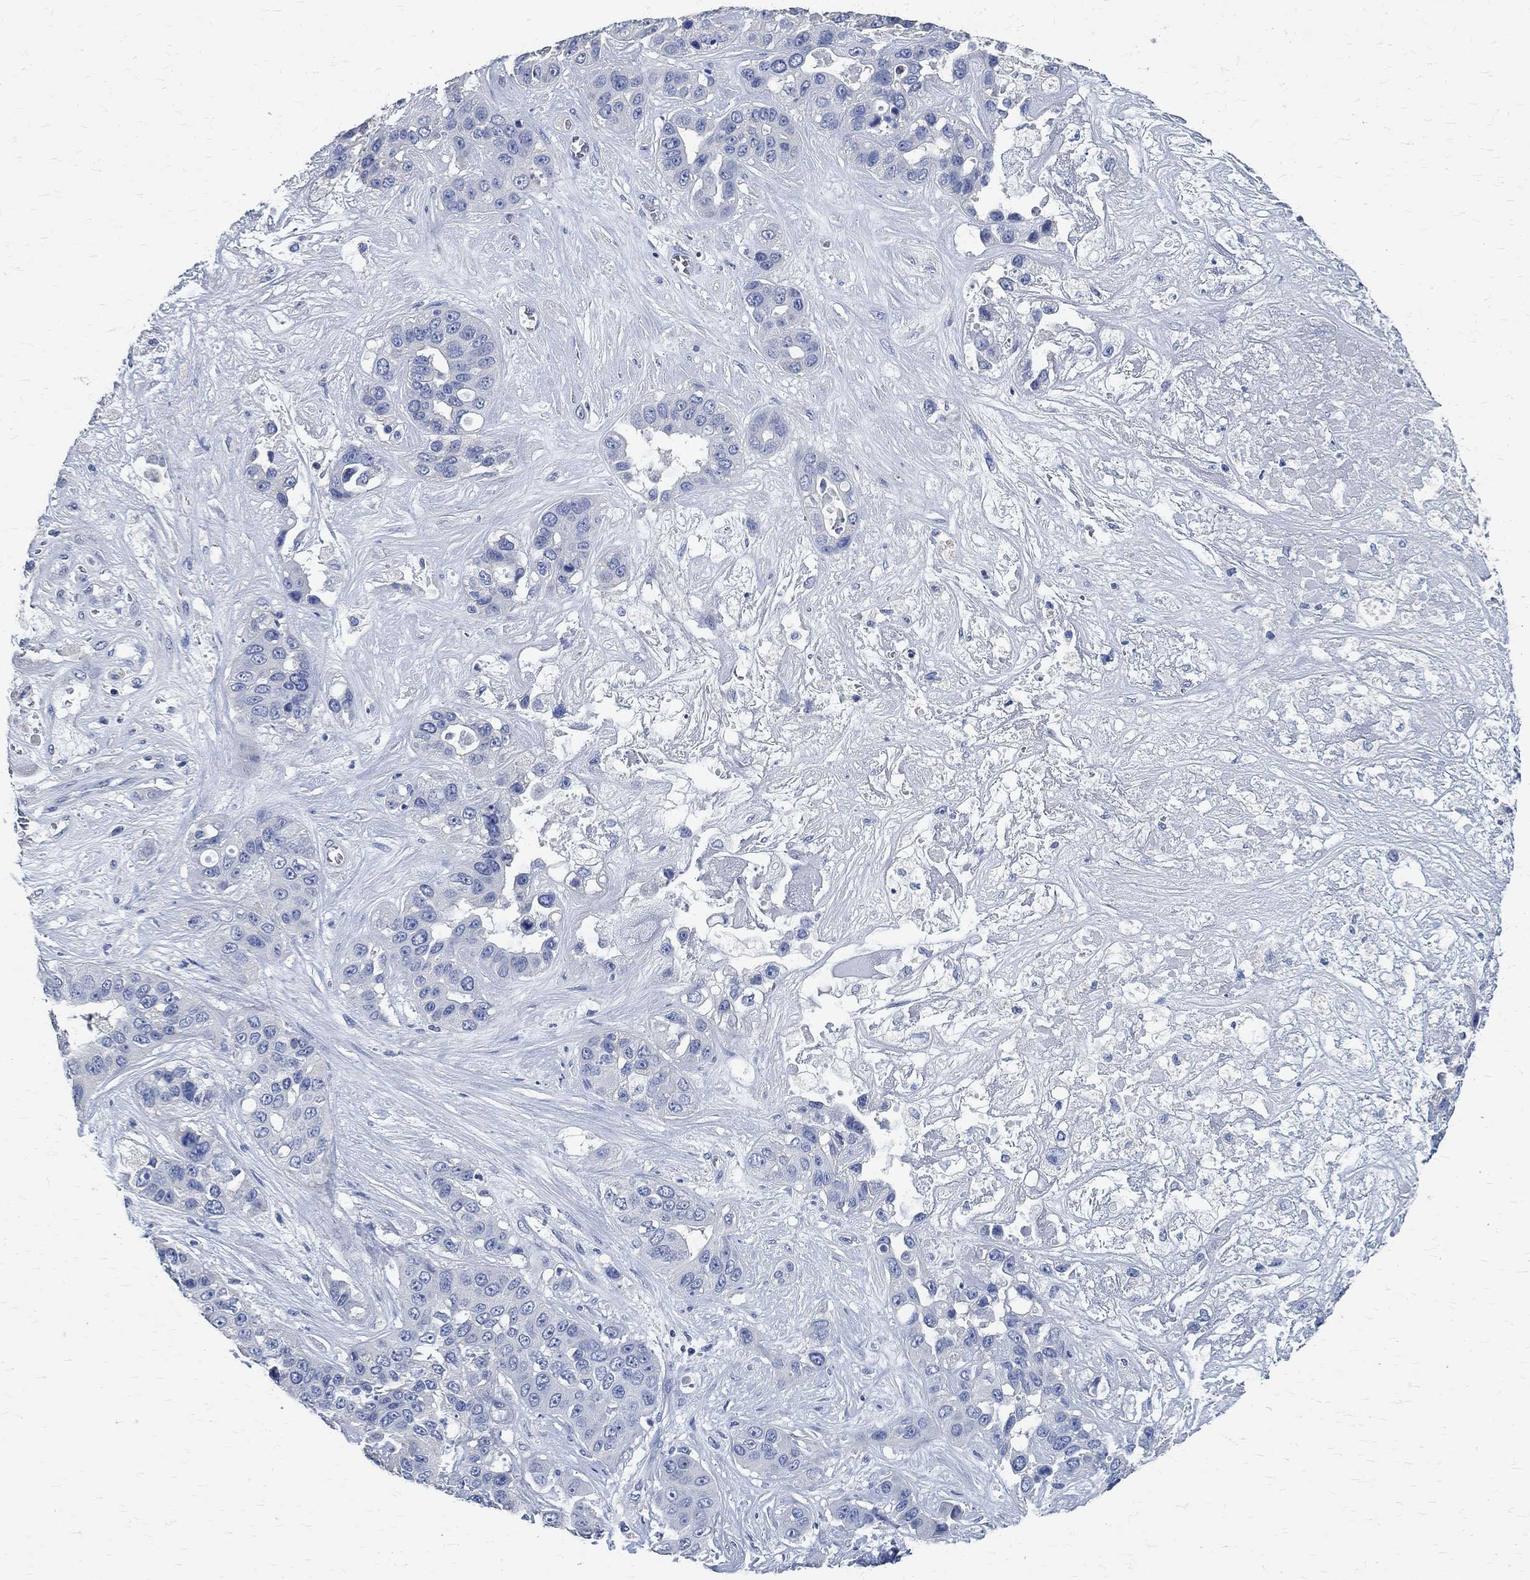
{"staining": {"intensity": "negative", "quantity": "none", "location": "none"}, "tissue": "liver cancer", "cell_type": "Tumor cells", "image_type": "cancer", "snomed": [{"axis": "morphology", "description": "Cholangiocarcinoma"}, {"axis": "topography", "description": "Liver"}], "caption": "DAB immunohistochemical staining of human cholangiocarcinoma (liver) displays no significant positivity in tumor cells.", "gene": "PRX", "patient": {"sex": "female", "age": 52}}